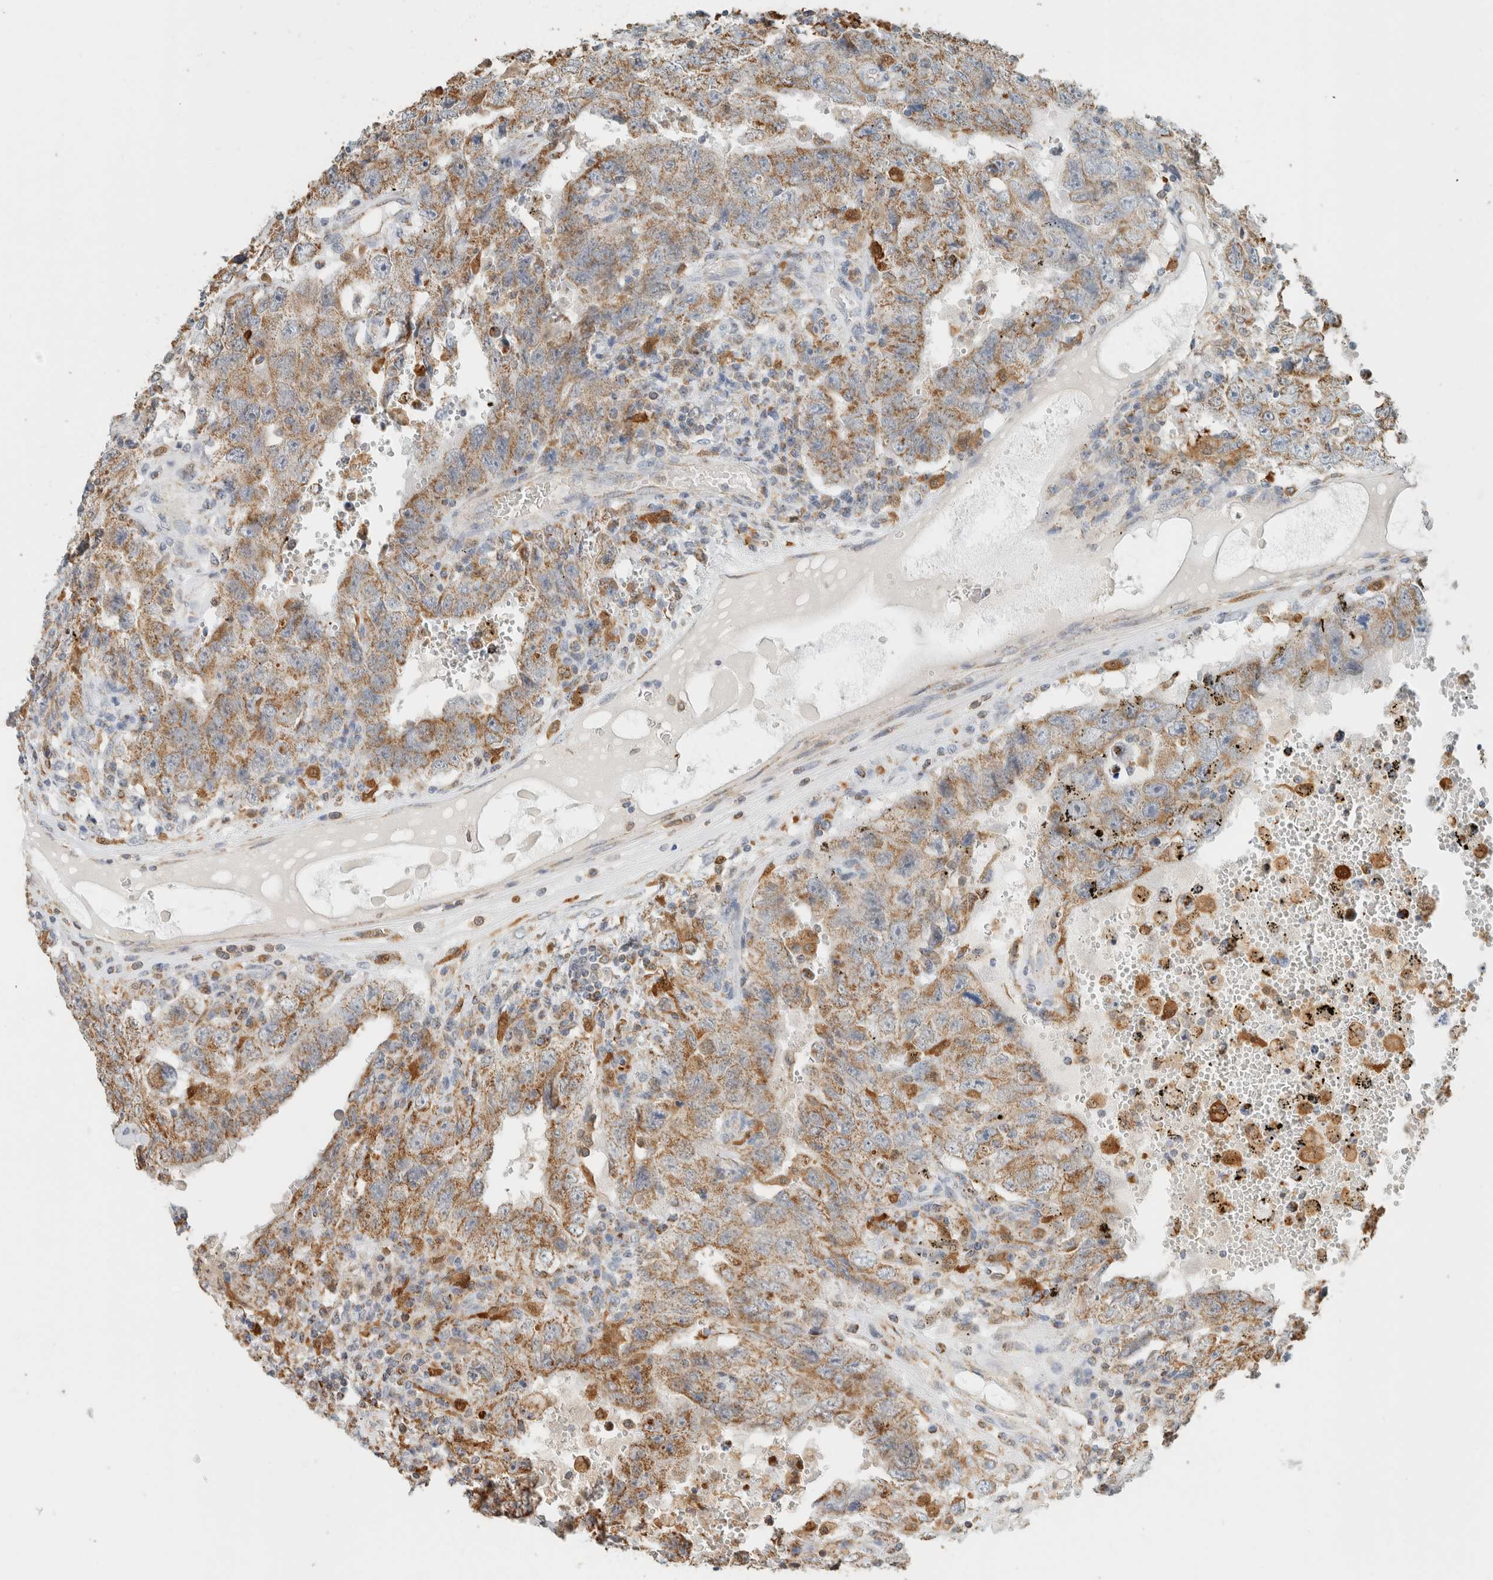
{"staining": {"intensity": "moderate", "quantity": ">75%", "location": "cytoplasmic/membranous"}, "tissue": "testis cancer", "cell_type": "Tumor cells", "image_type": "cancer", "snomed": [{"axis": "morphology", "description": "Carcinoma, Embryonal, NOS"}, {"axis": "topography", "description": "Testis"}], "caption": "Human testis embryonal carcinoma stained for a protein (brown) shows moderate cytoplasmic/membranous positive positivity in about >75% of tumor cells.", "gene": "CAPG", "patient": {"sex": "male", "age": 26}}